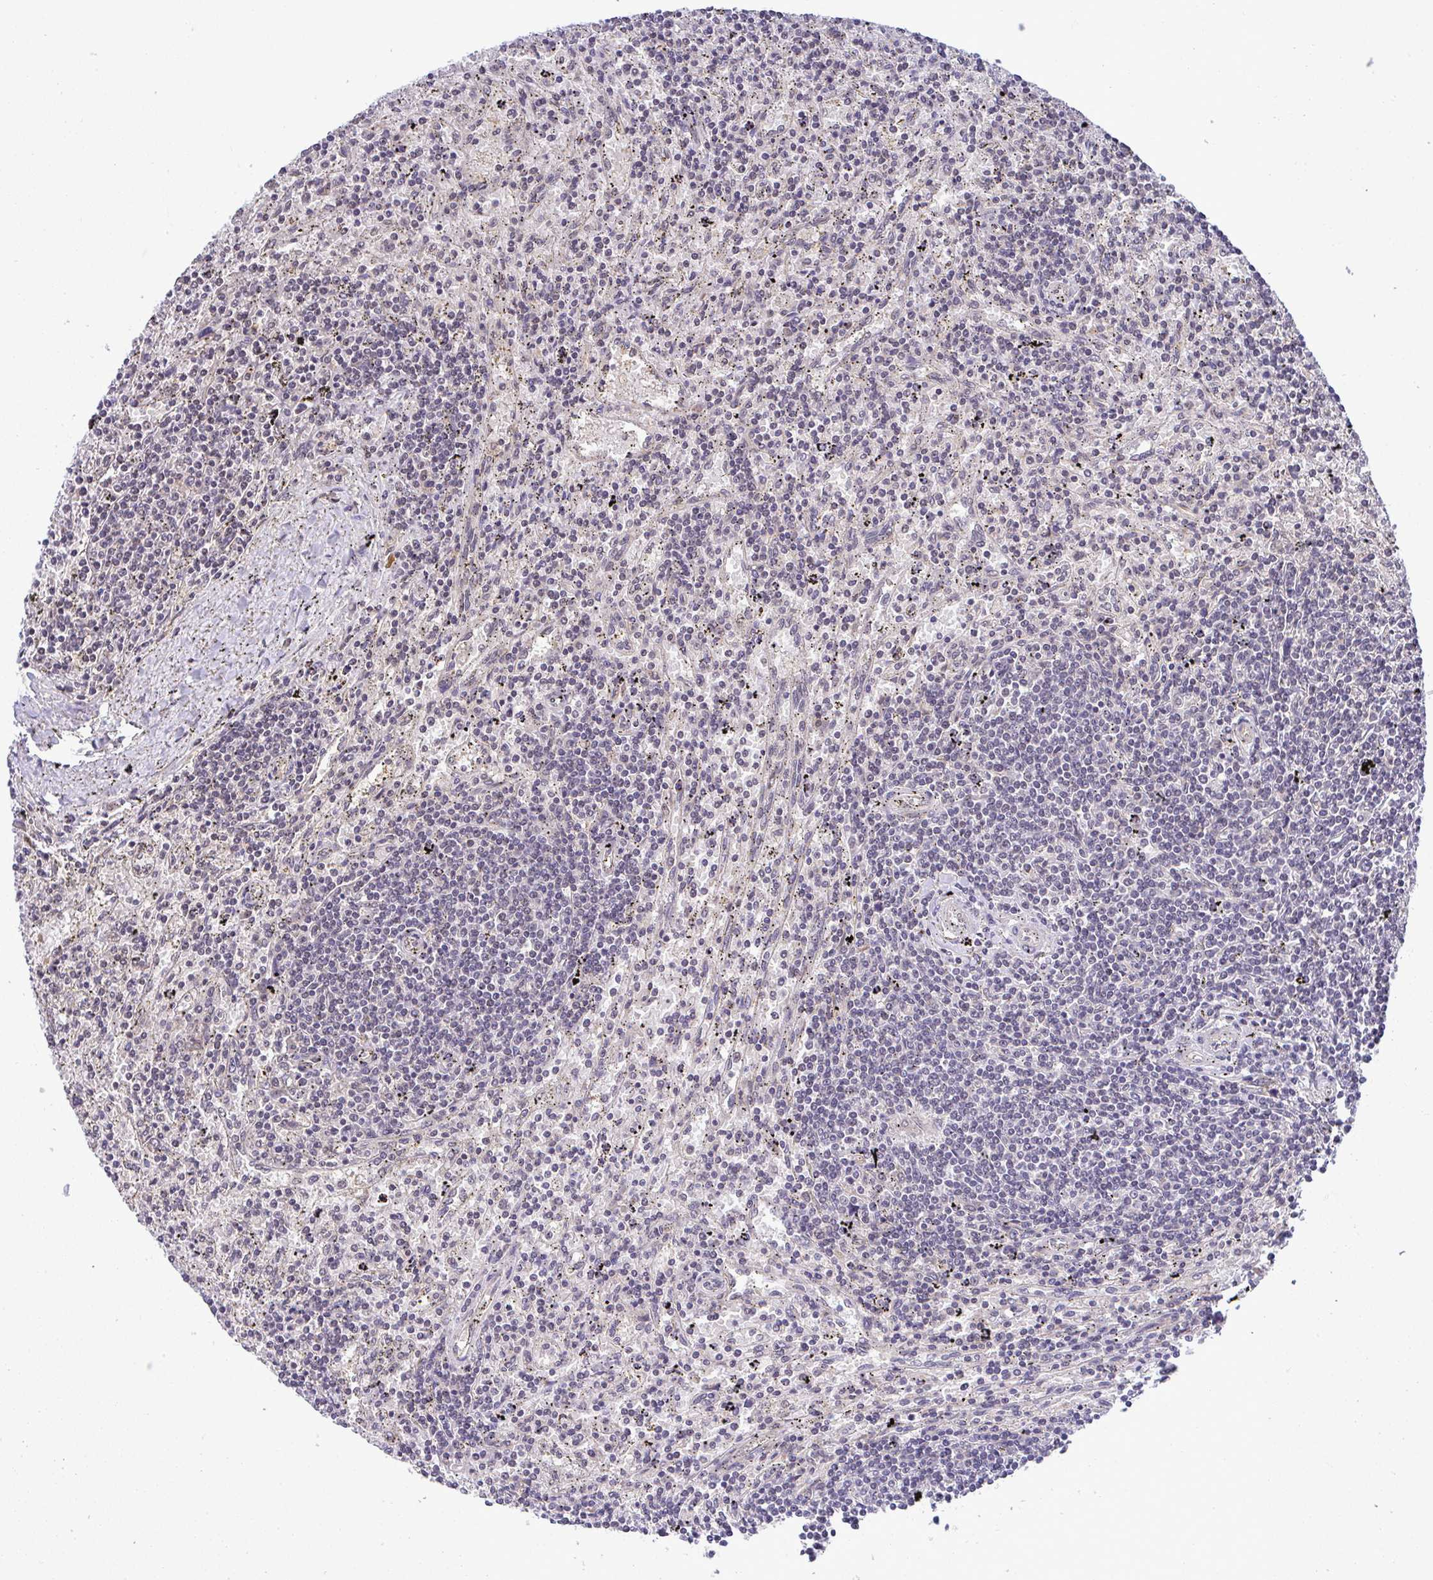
{"staining": {"intensity": "negative", "quantity": "none", "location": "none"}, "tissue": "lymphoma", "cell_type": "Tumor cells", "image_type": "cancer", "snomed": [{"axis": "morphology", "description": "Malignant lymphoma, non-Hodgkin's type, Low grade"}, {"axis": "topography", "description": "Spleen"}], "caption": "Low-grade malignant lymphoma, non-Hodgkin's type was stained to show a protein in brown. There is no significant staining in tumor cells.", "gene": "C9orf64", "patient": {"sex": "male", "age": 76}}